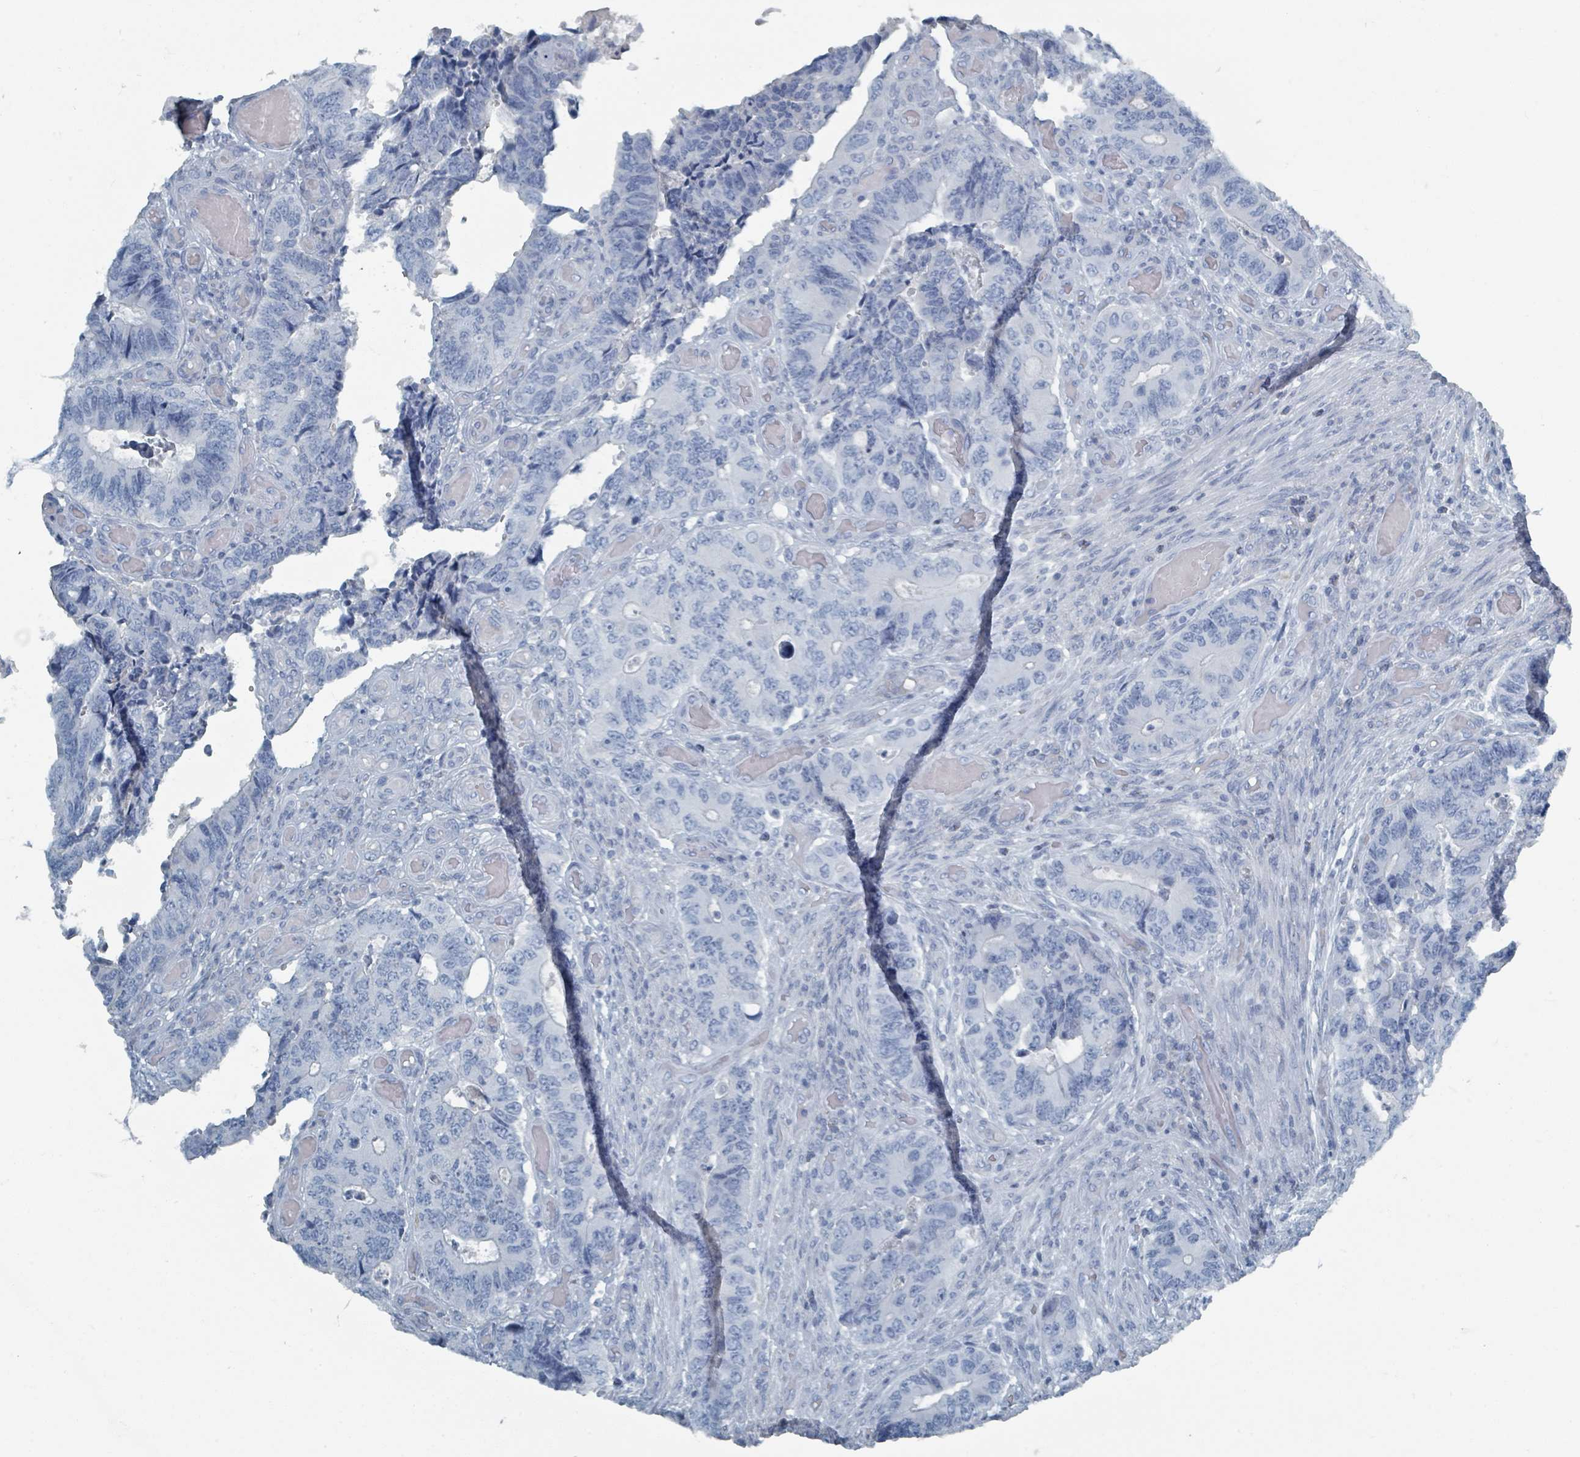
{"staining": {"intensity": "negative", "quantity": "none", "location": "none"}, "tissue": "colorectal cancer", "cell_type": "Tumor cells", "image_type": "cancer", "snomed": [{"axis": "morphology", "description": "Adenocarcinoma, NOS"}, {"axis": "topography", "description": "Colon"}], "caption": "Immunohistochemistry of adenocarcinoma (colorectal) exhibits no staining in tumor cells.", "gene": "GAMT", "patient": {"sex": "male", "age": 87}}